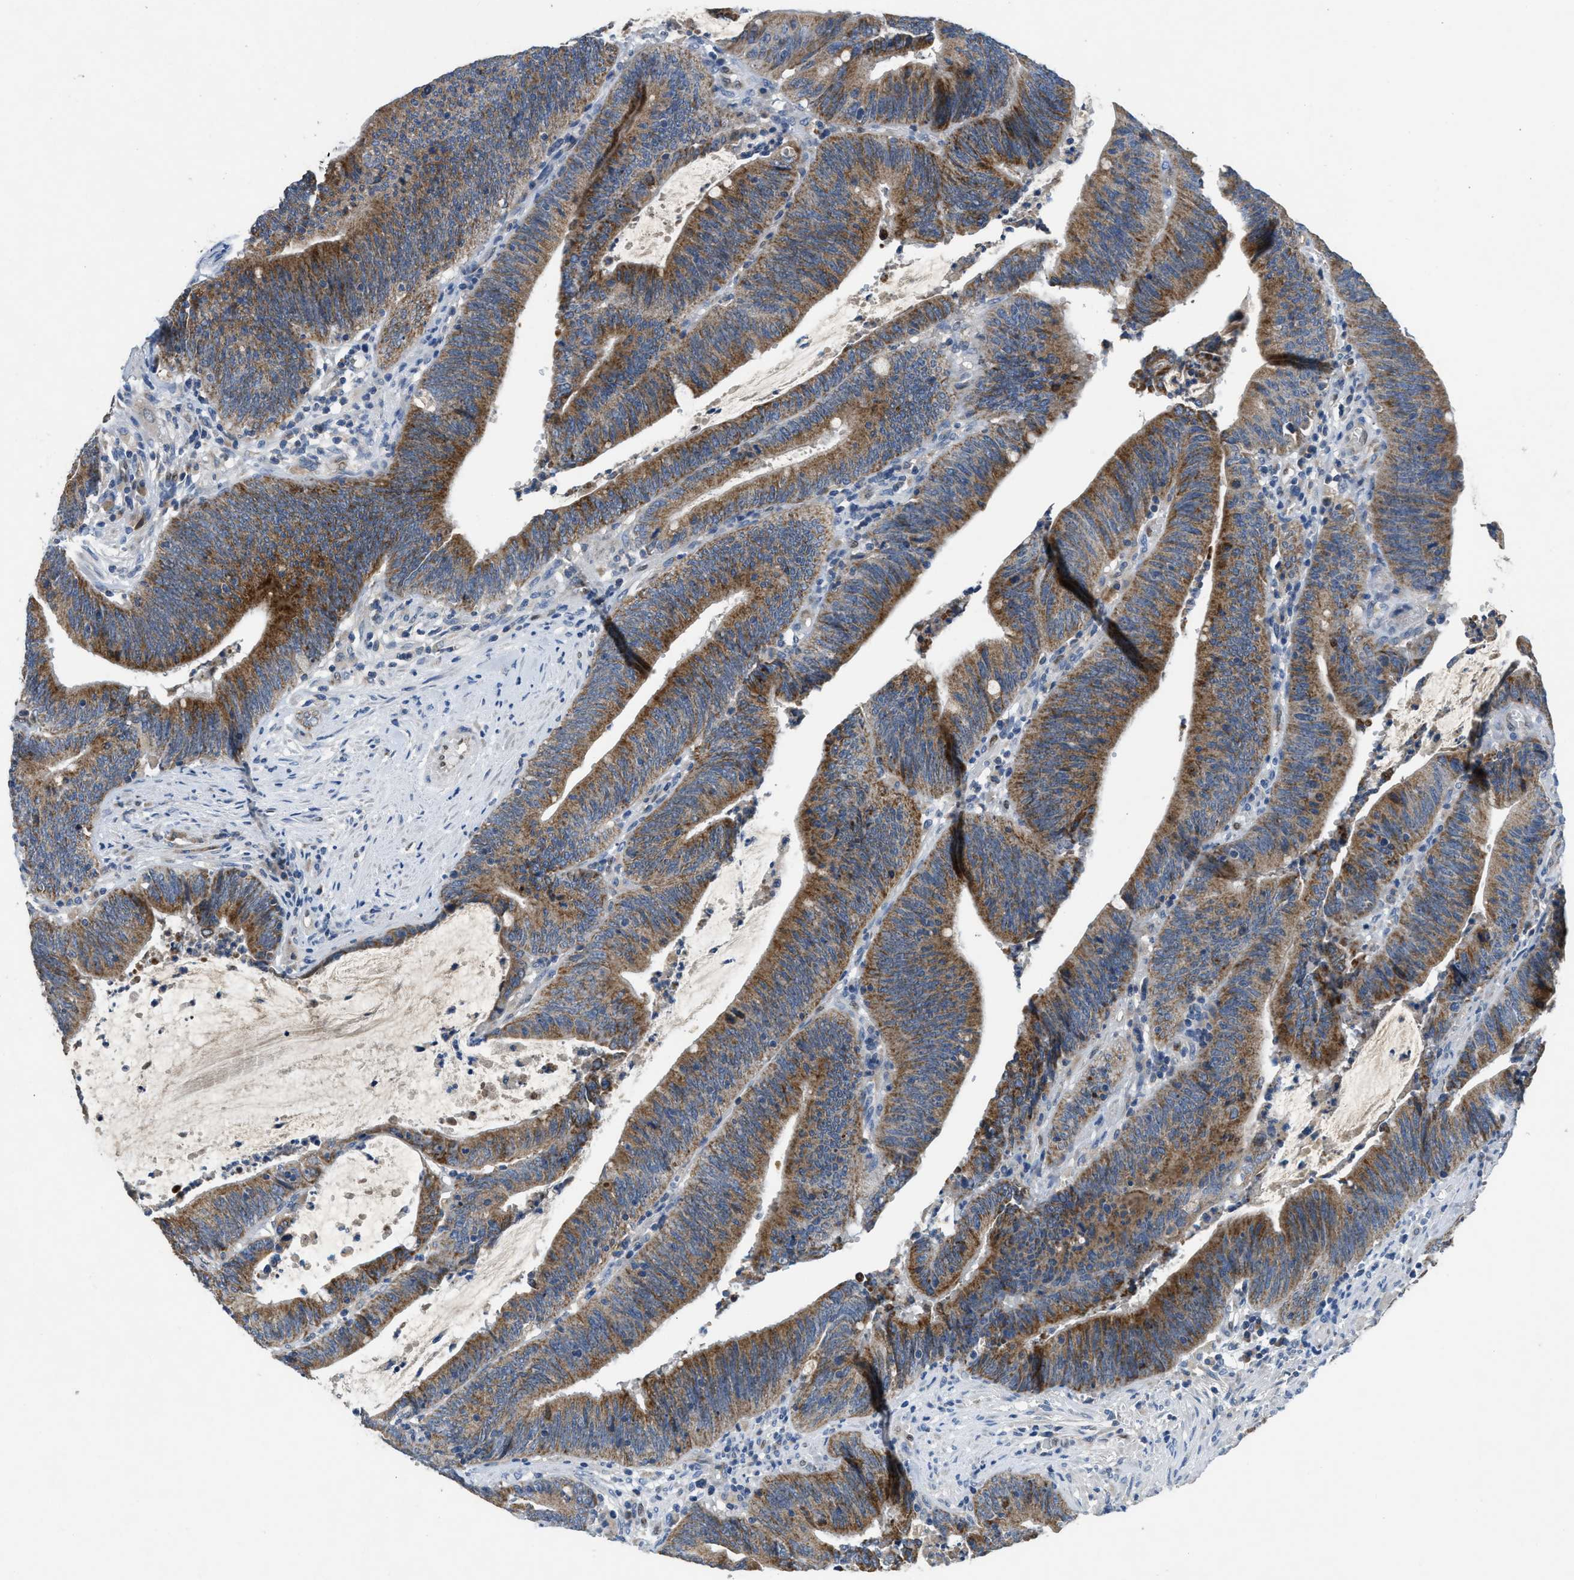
{"staining": {"intensity": "moderate", "quantity": ">75%", "location": "cytoplasmic/membranous"}, "tissue": "colorectal cancer", "cell_type": "Tumor cells", "image_type": "cancer", "snomed": [{"axis": "morphology", "description": "Normal tissue, NOS"}, {"axis": "morphology", "description": "Adenocarcinoma, NOS"}, {"axis": "topography", "description": "Rectum"}], "caption": "Tumor cells show moderate cytoplasmic/membranous expression in about >75% of cells in adenocarcinoma (colorectal).", "gene": "PNKD", "patient": {"sex": "female", "age": 66}}